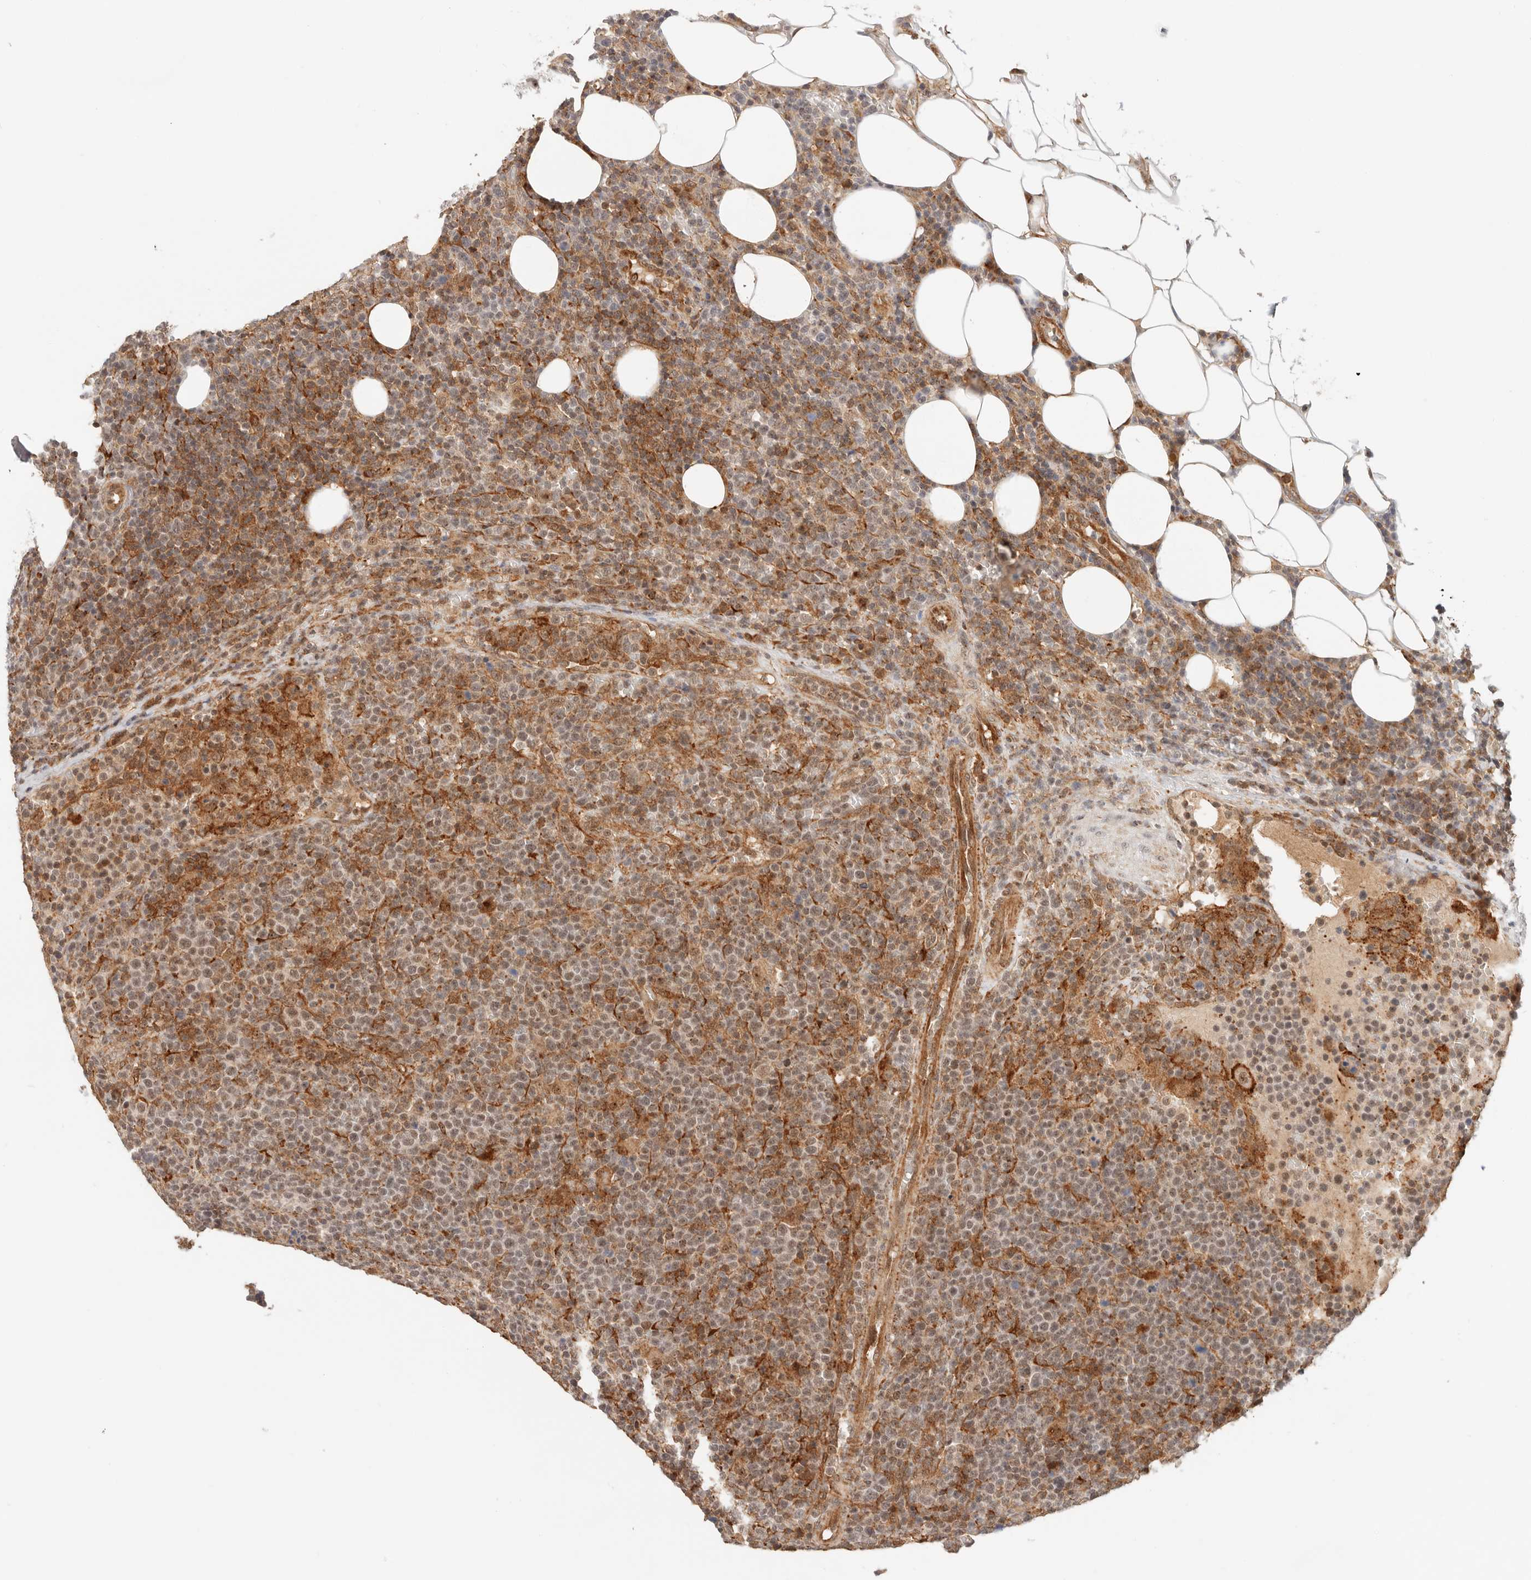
{"staining": {"intensity": "moderate", "quantity": ">75%", "location": "cytoplasmic/membranous,nuclear"}, "tissue": "lymphoma", "cell_type": "Tumor cells", "image_type": "cancer", "snomed": [{"axis": "morphology", "description": "Malignant lymphoma, non-Hodgkin's type, High grade"}, {"axis": "topography", "description": "Lymph node"}], "caption": "The histopathology image shows a brown stain indicating the presence of a protein in the cytoplasmic/membranous and nuclear of tumor cells in lymphoma.", "gene": "HEXD", "patient": {"sex": "male", "age": 61}}